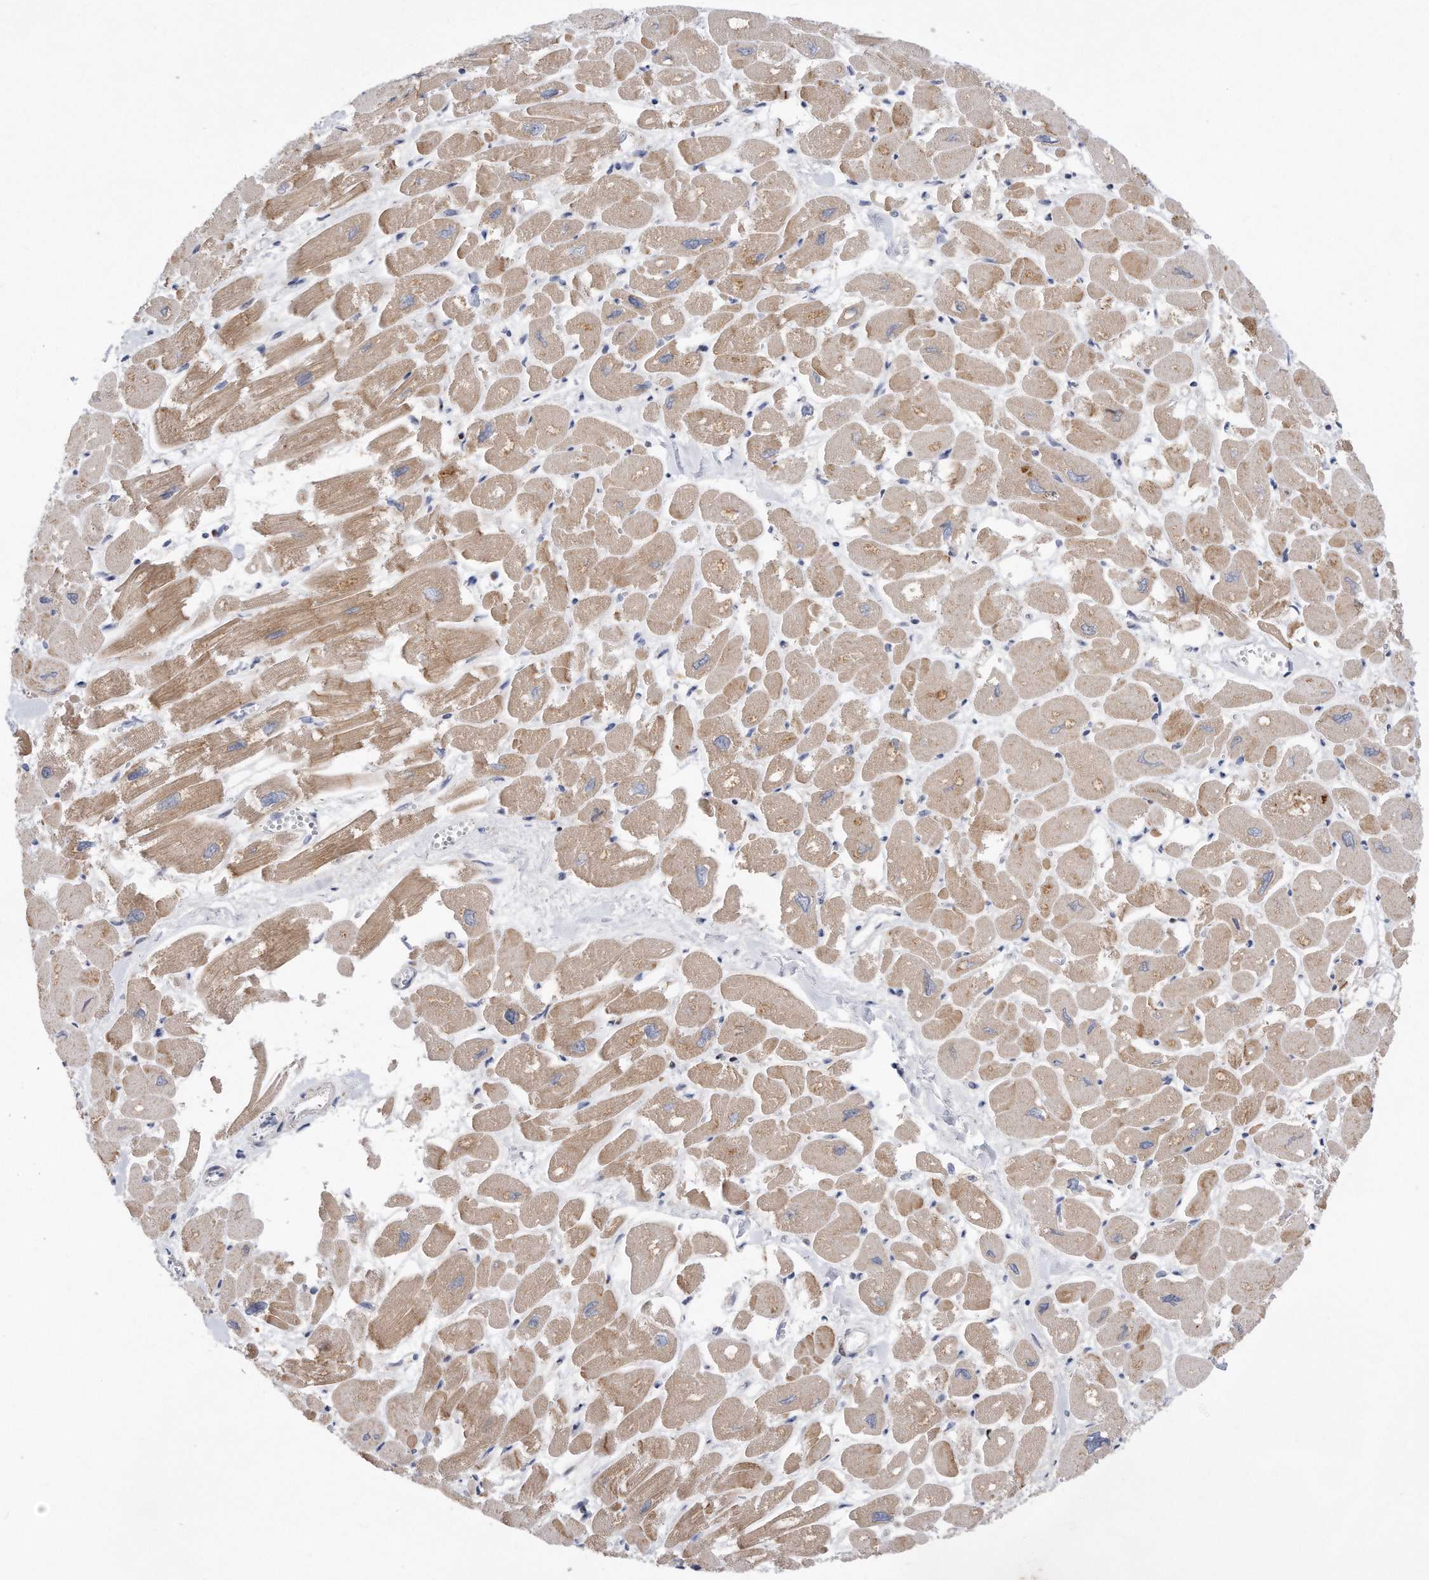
{"staining": {"intensity": "weak", "quantity": ">75%", "location": "cytoplasmic/membranous"}, "tissue": "heart muscle", "cell_type": "Cardiomyocytes", "image_type": "normal", "snomed": [{"axis": "morphology", "description": "Normal tissue, NOS"}, {"axis": "topography", "description": "Heart"}], "caption": "Protein staining demonstrates weak cytoplasmic/membranous expression in about >75% of cardiomyocytes in benign heart muscle.", "gene": "CDH12", "patient": {"sex": "male", "age": 54}}